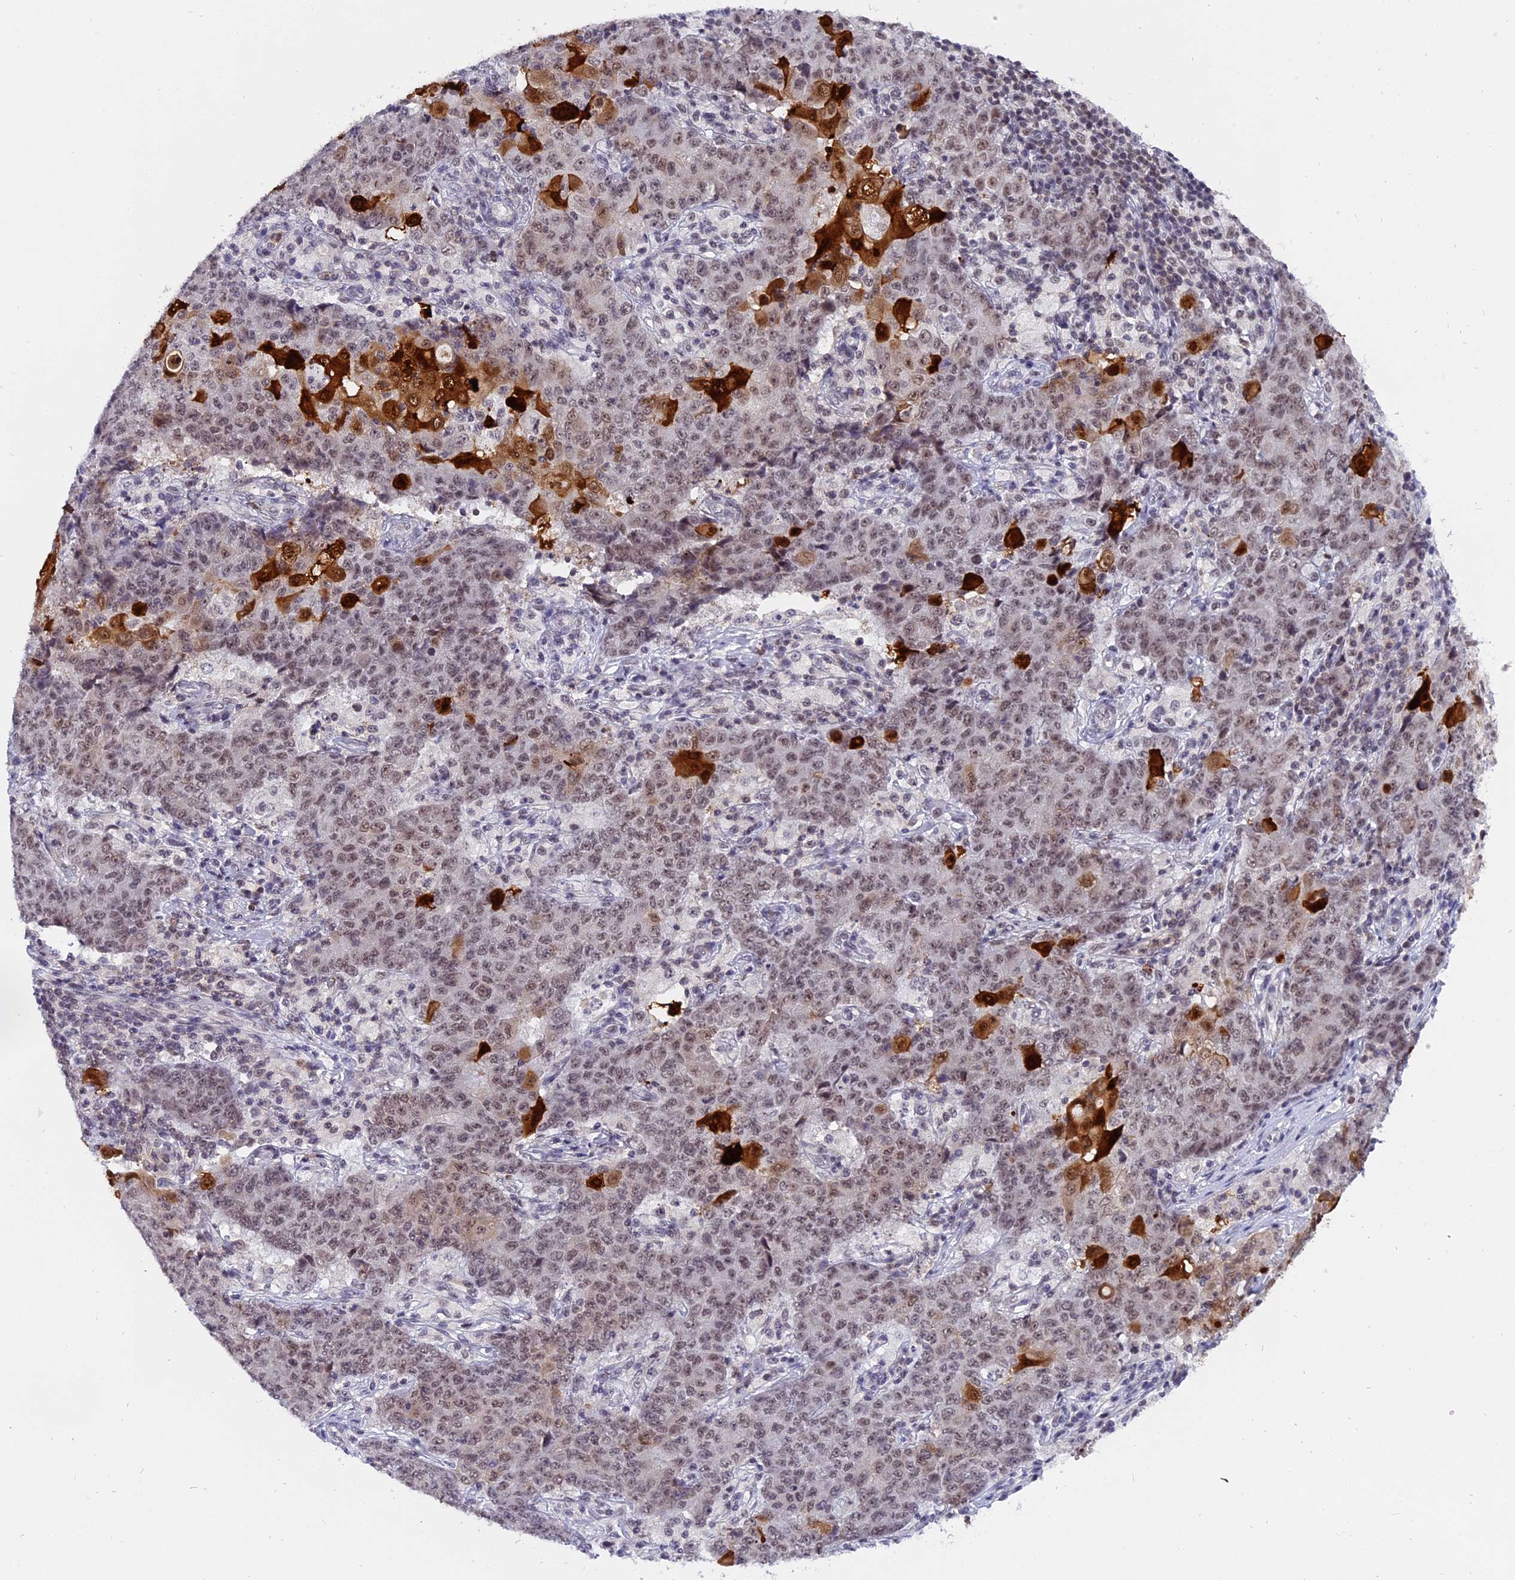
{"staining": {"intensity": "strong", "quantity": "25%-75%", "location": "cytoplasmic/membranous,nuclear"}, "tissue": "ovarian cancer", "cell_type": "Tumor cells", "image_type": "cancer", "snomed": [{"axis": "morphology", "description": "Carcinoma, endometroid"}, {"axis": "topography", "description": "Ovary"}], "caption": "Protein staining exhibits strong cytoplasmic/membranous and nuclear positivity in about 25%-75% of tumor cells in ovarian endometroid carcinoma. Nuclei are stained in blue.", "gene": "TADA3", "patient": {"sex": "female", "age": 42}}